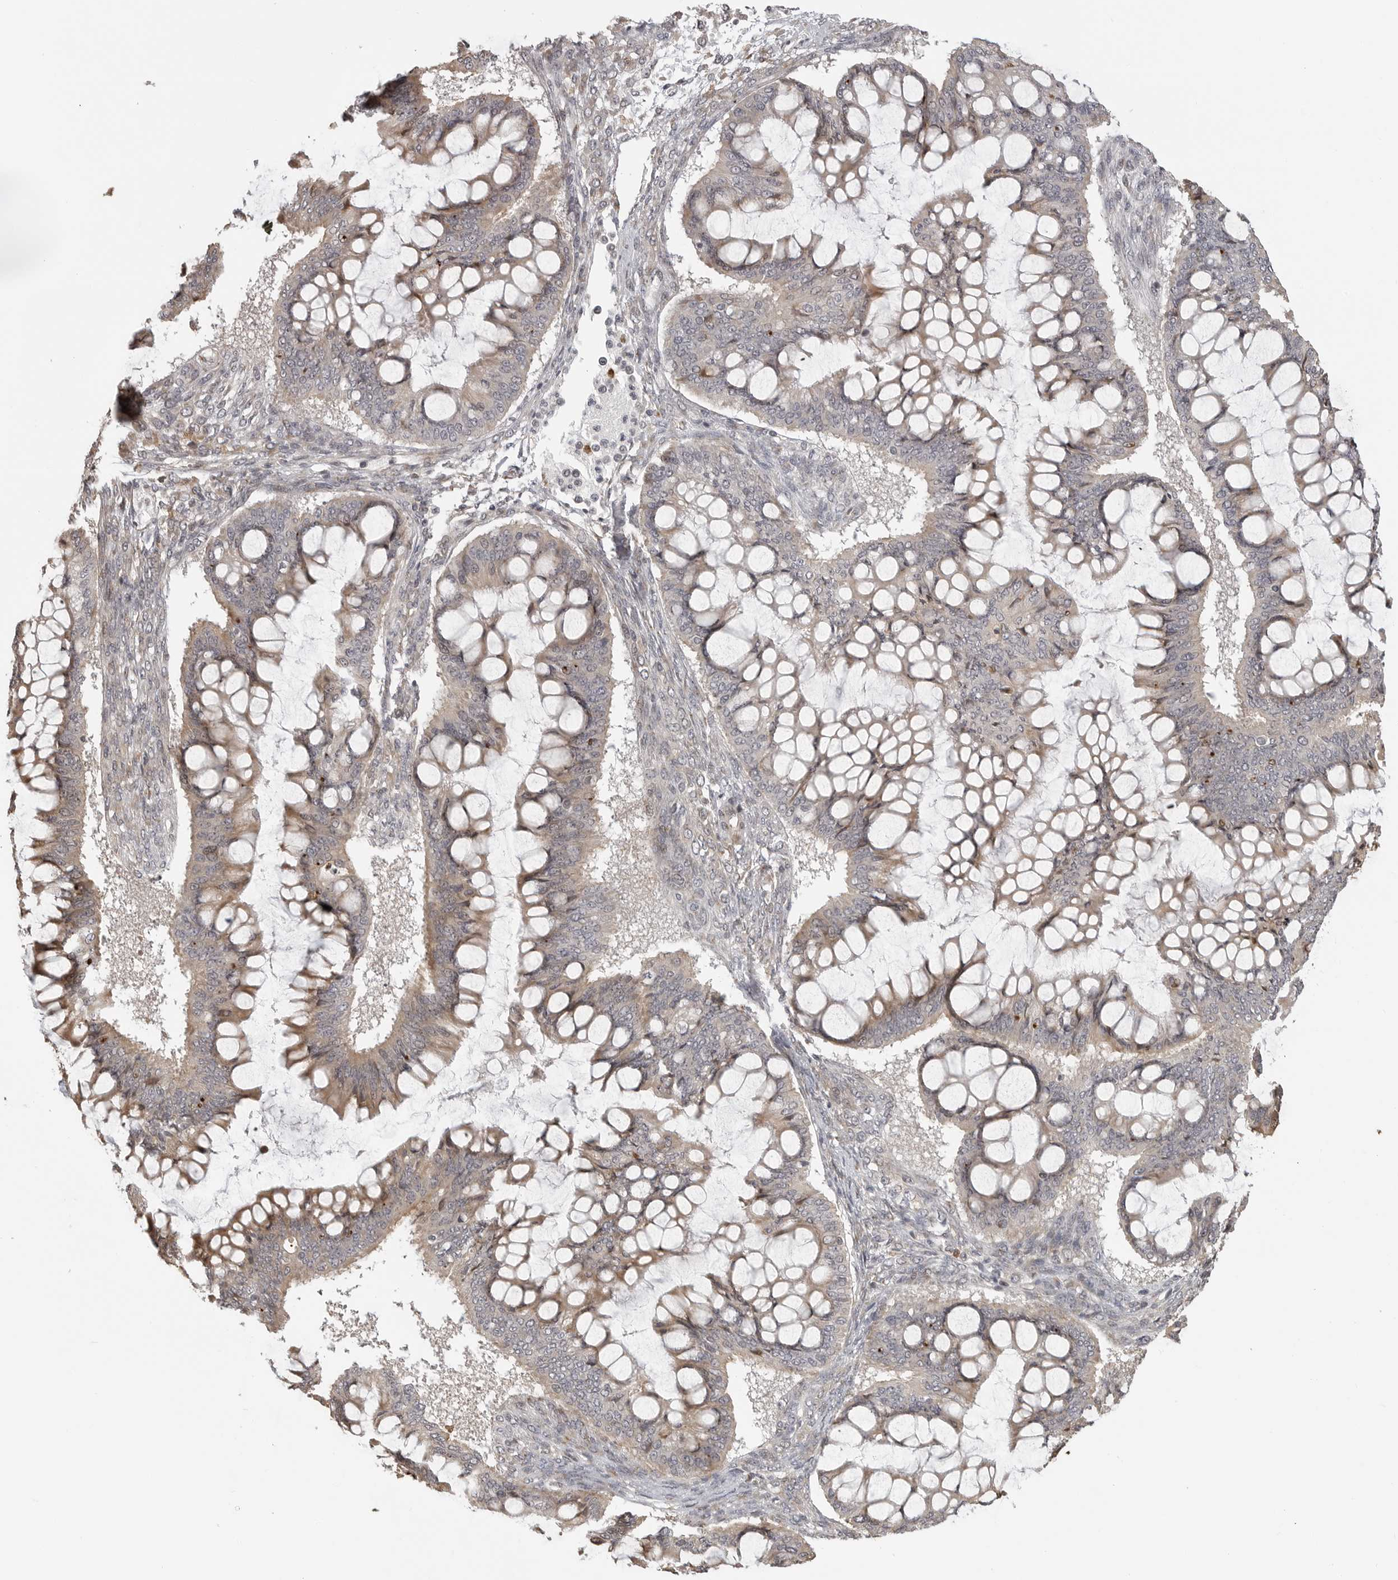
{"staining": {"intensity": "weak", "quantity": "25%-75%", "location": "cytoplasmic/membranous"}, "tissue": "ovarian cancer", "cell_type": "Tumor cells", "image_type": "cancer", "snomed": [{"axis": "morphology", "description": "Cystadenocarcinoma, mucinous, NOS"}, {"axis": "topography", "description": "Ovary"}], "caption": "Ovarian mucinous cystadenocarcinoma was stained to show a protein in brown. There is low levels of weak cytoplasmic/membranous positivity in approximately 25%-75% of tumor cells.", "gene": "IDO1", "patient": {"sex": "female", "age": 73}}